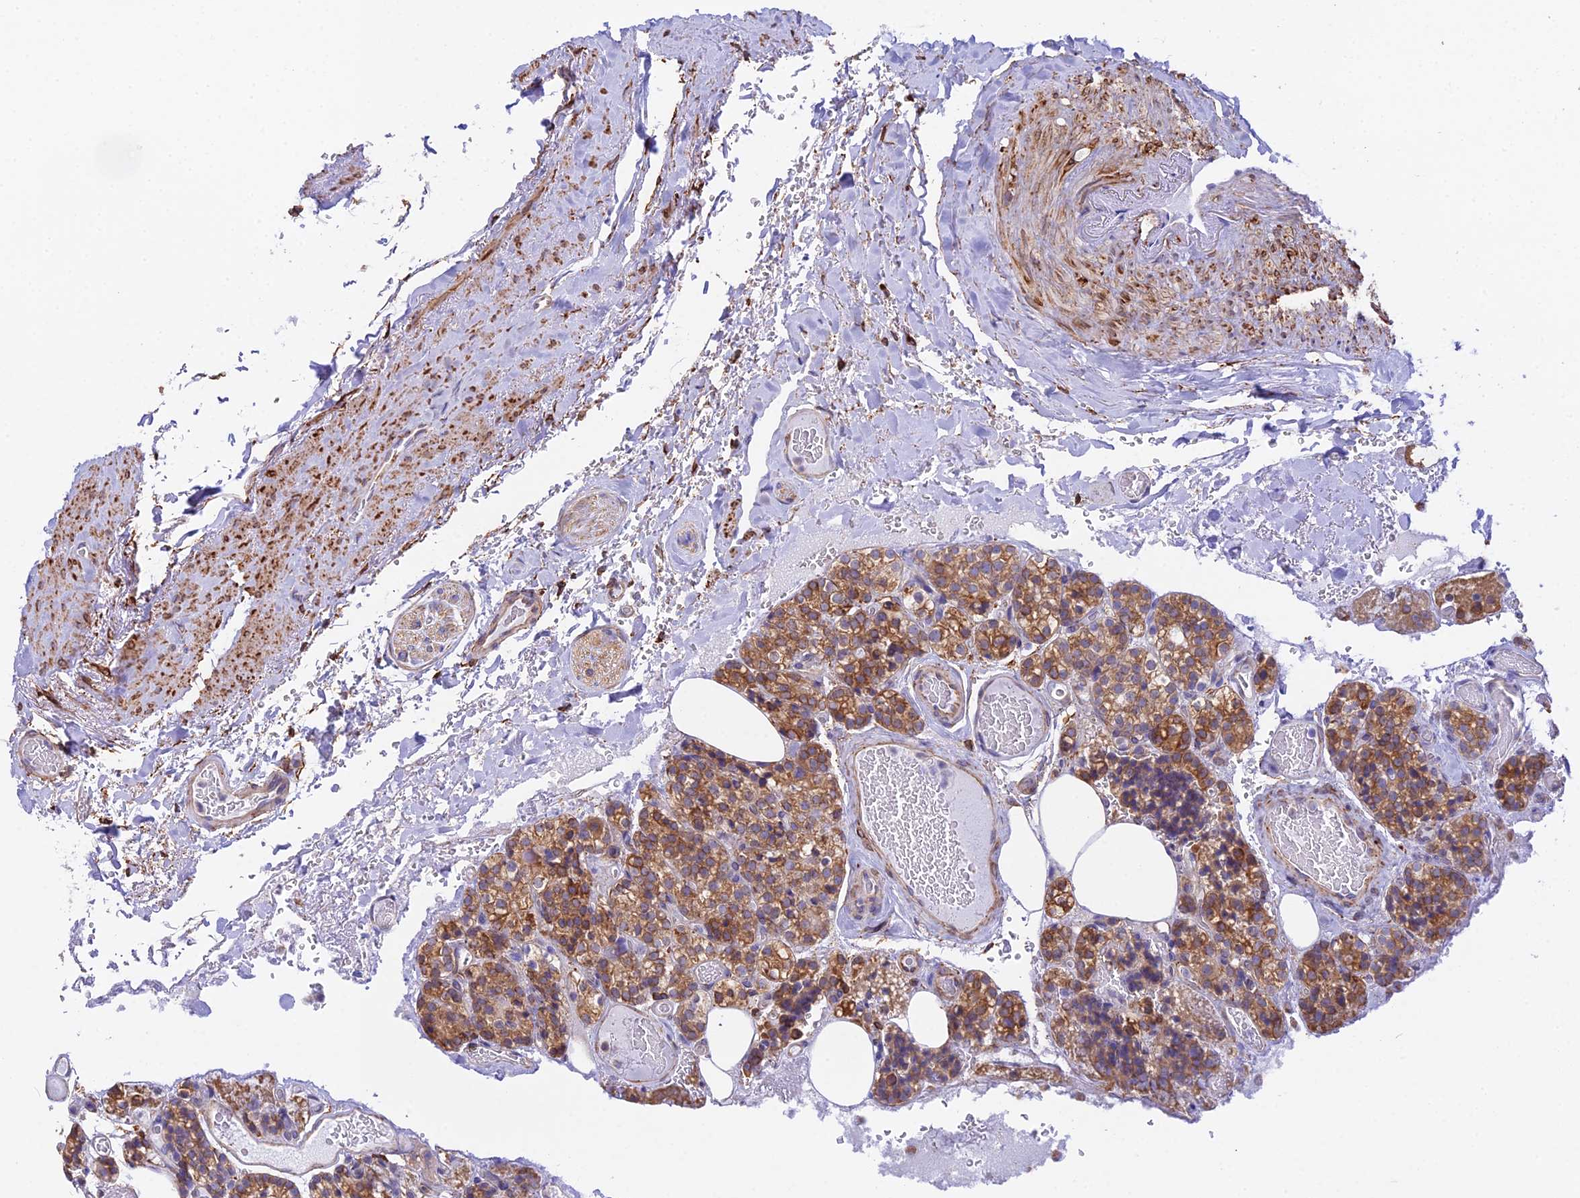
{"staining": {"intensity": "moderate", "quantity": ">75%", "location": "cytoplasmic/membranous"}, "tissue": "parathyroid gland", "cell_type": "Glandular cells", "image_type": "normal", "snomed": [{"axis": "morphology", "description": "Normal tissue, NOS"}, {"axis": "topography", "description": "Parathyroid gland"}], "caption": "A high-resolution photomicrograph shows IHC staining of unremarkable parathyroid gland, which shows moderate cytoplasmic/membranous expression in approximately >75% of glandular cells. (Stains: DAB (3,3'-diaminobenzidine) in brown, nuclei in blue, Microscopy: brightfield microscopy at high magnification).", "gene": "MXRA7", "patient": {"sex": "male", "age": 87}}